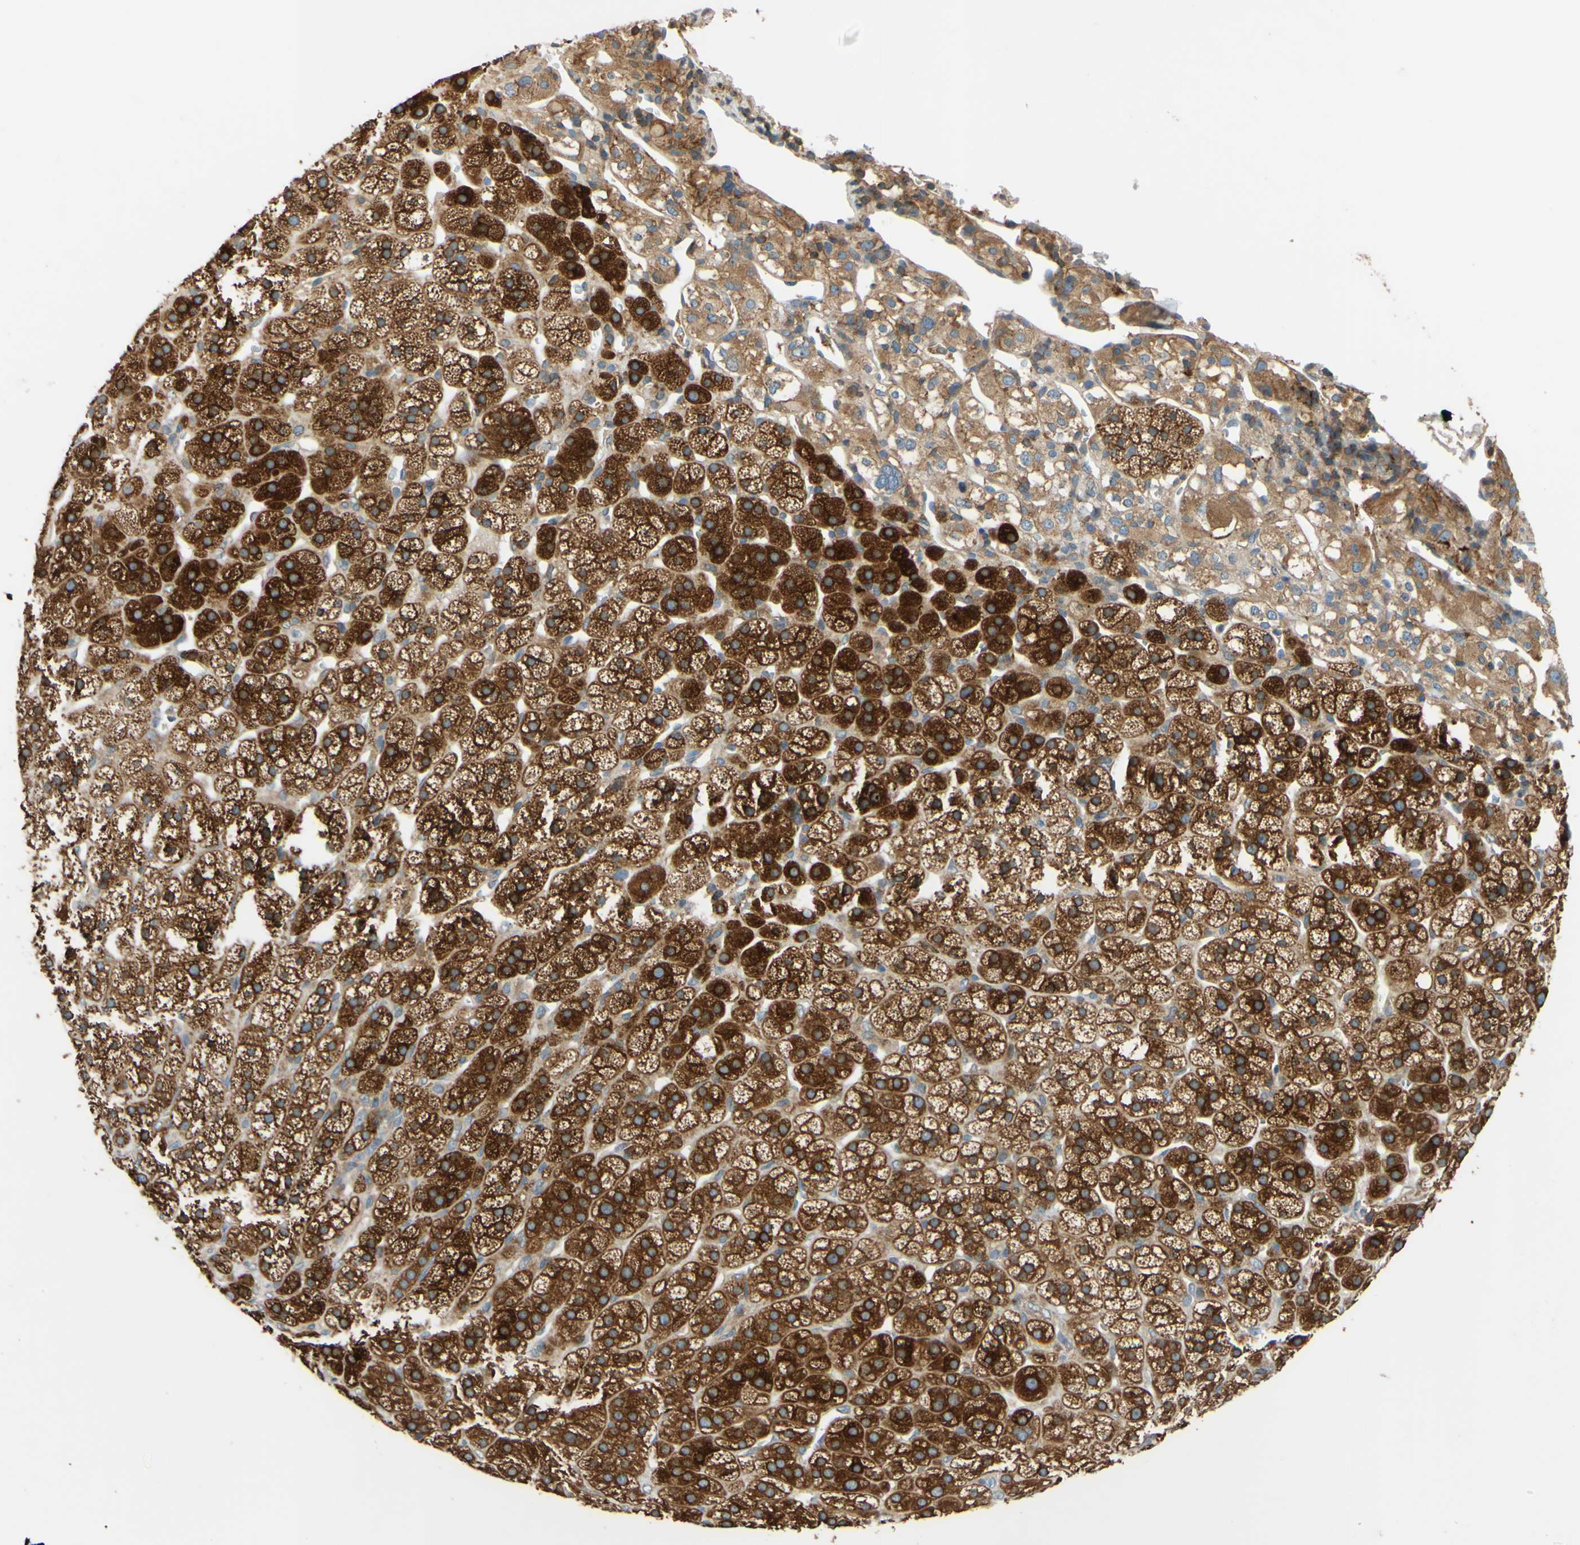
{"staining": {"intensity": "strong", "quantity": ">75%", "location": "cytoplasmic/membranous"}, "tissue": "adrenal gland", "cell_type": "Glandular cells", "image_type": "normal", "snomed": [{"axis": "morphology", "description": "Normal tissue, NOS"}, {"axis": "topography", "description": "Adrenal gland"}], "caption": "A brown stain labels strong cytoplasmic/membranous positivity of a protein in glandular cells of unremarkable human adrenal gland.", "gene": "POR", "patient": {"sex": "male", "age": 56}}